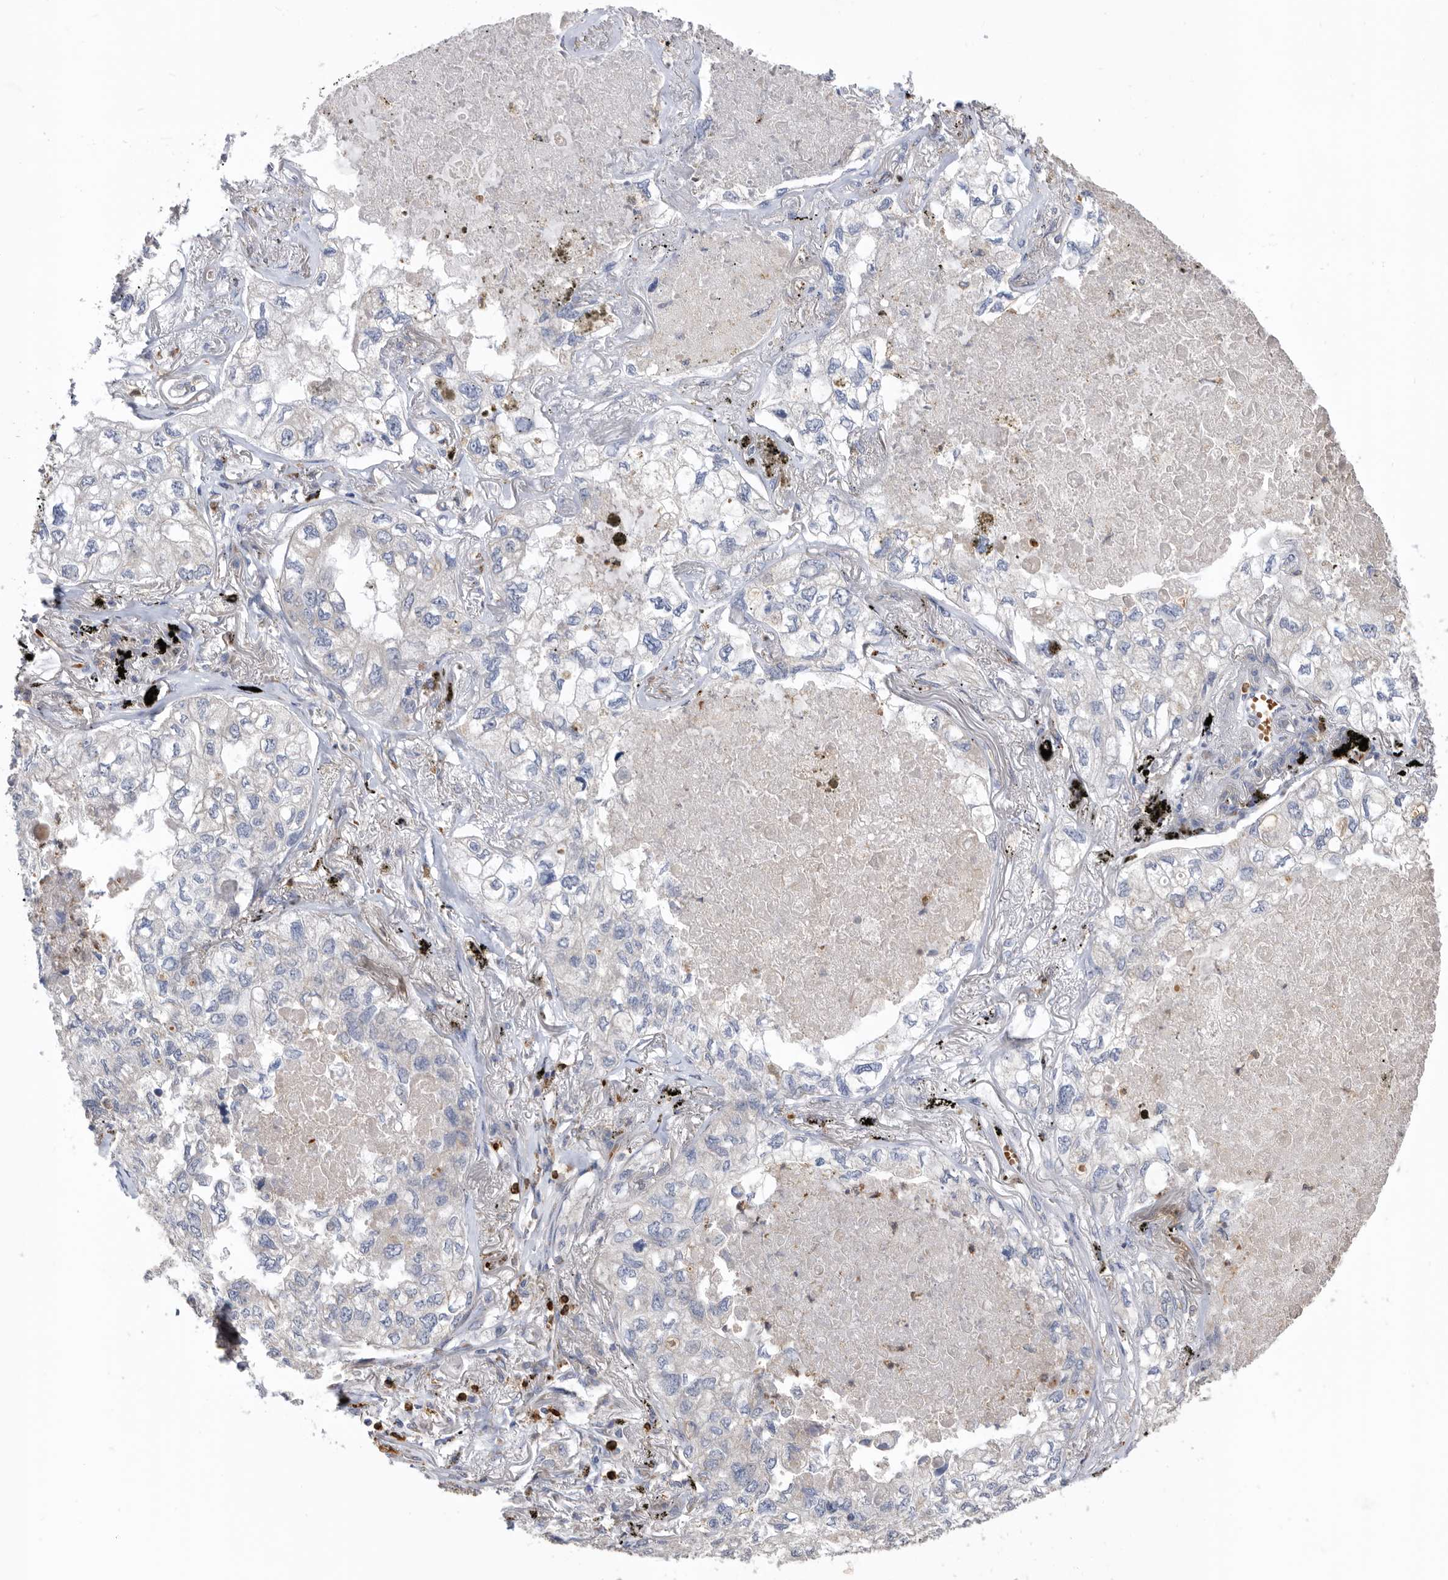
{"staining": {"intensity": "negative", "quantity": "none", "location": "none"}, "tissue": "lung cancer", "cell_type": "Tumor cells", "image_type": "cancer", "snomed": [{"axis": "morphology", "description": "Adenocarcinoma, NOS"}, {"axis": "topography", "description": "Lung"}], "caption": "Image shows no significant protein expression in tumor cells of adenocarcinoma (lung).", "gene": "CRISPLD2", "patient": {"sex": "male", "age": 65}}